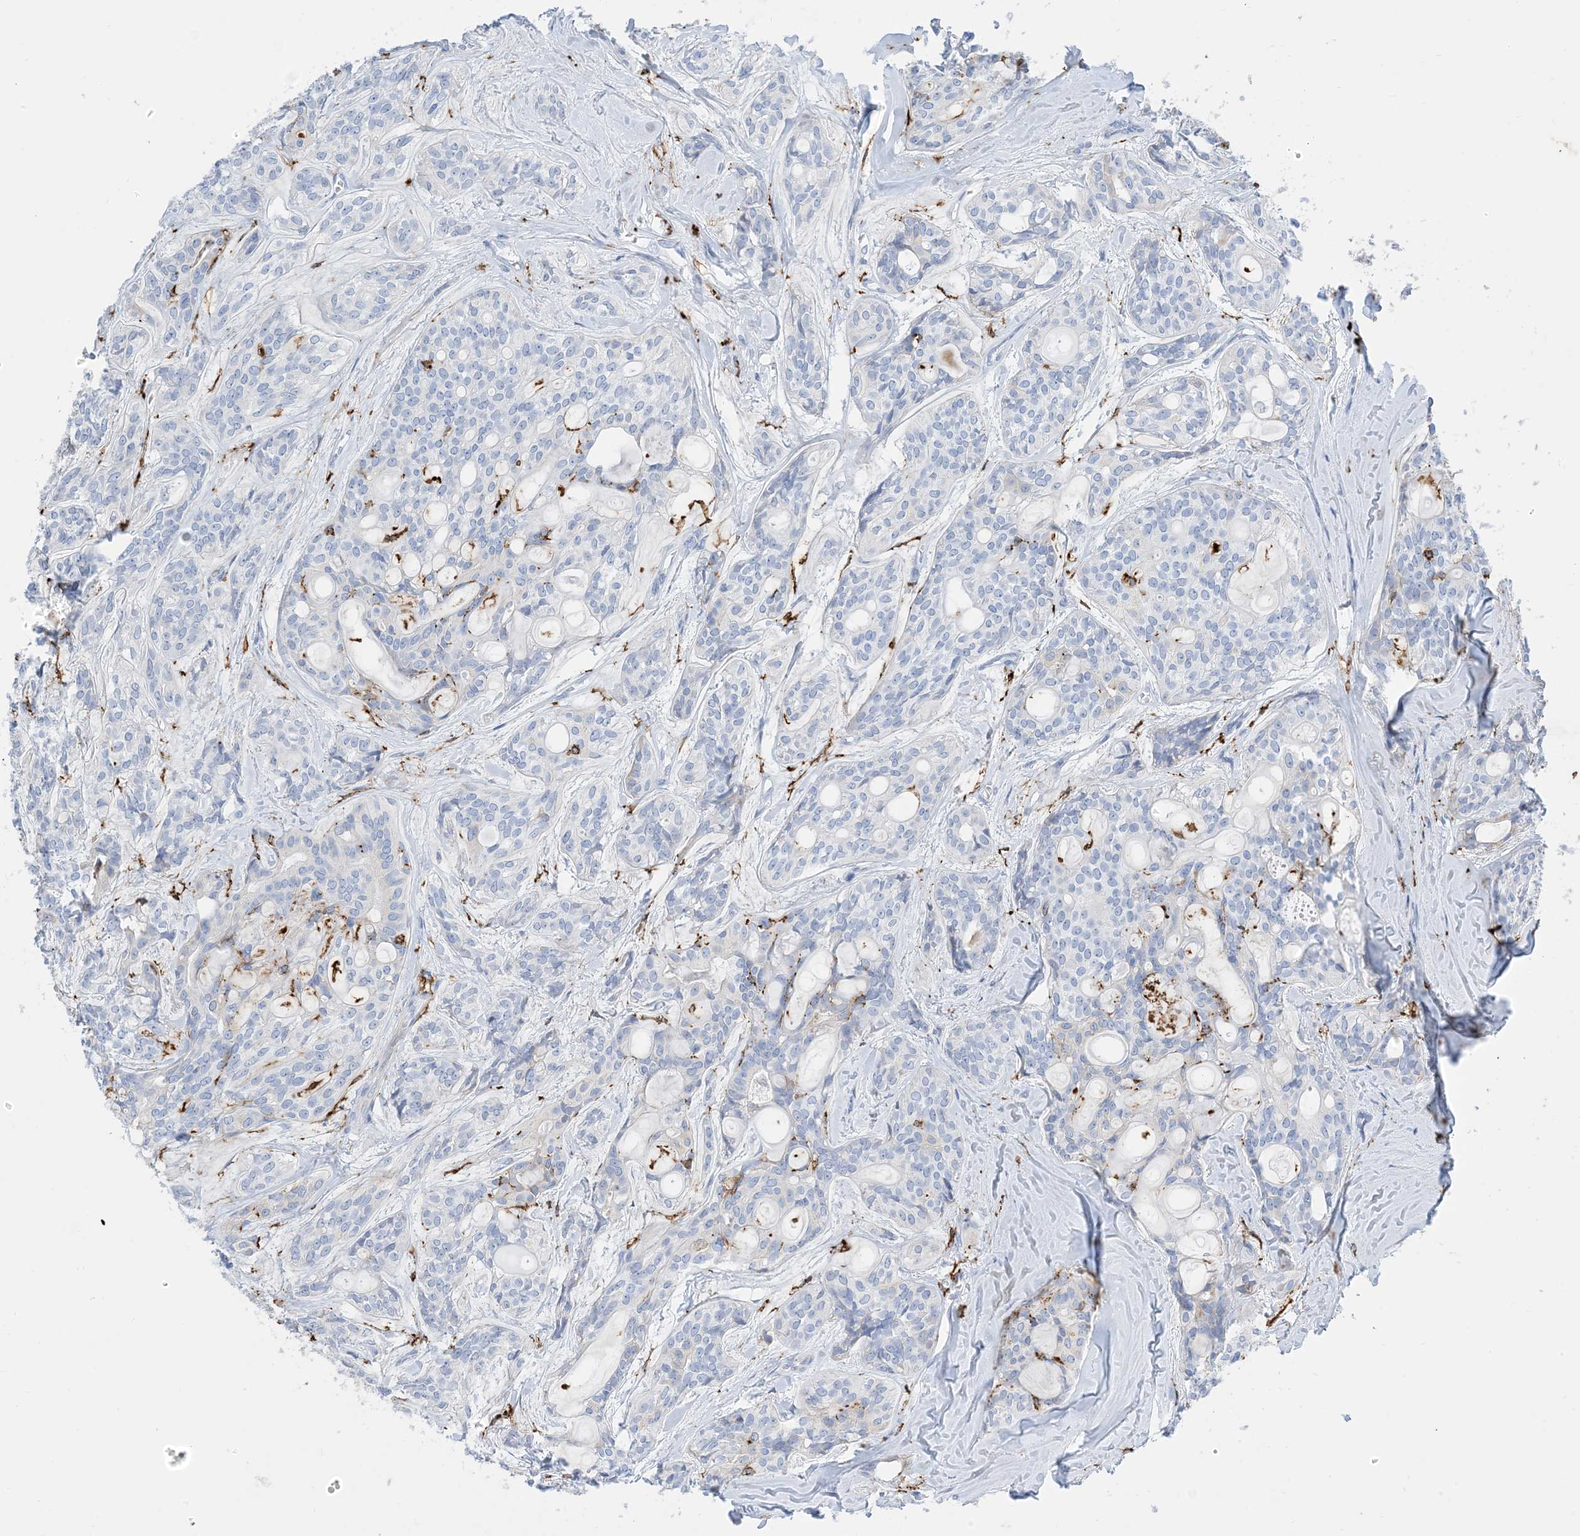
{"staining": {"intensity": "negative", "quantity": "none", "location": "none"}, "tissue": "head and neck cancer", "cell_type": "Tumor cells", "image_type": "cancer", "snomed": [{"axis": "morphology", "description": "Adenocarcinoma, NOS"}, {"axis": "topography", "description": "Head-Neck"}], "caption": "Head and neck cancer (adenocarcinoma) was stained to show a protein in brown. There is no significant positivity in tumor cells.", "gene": "DPH3", "patient": {"sex": "male", "age": 66}}